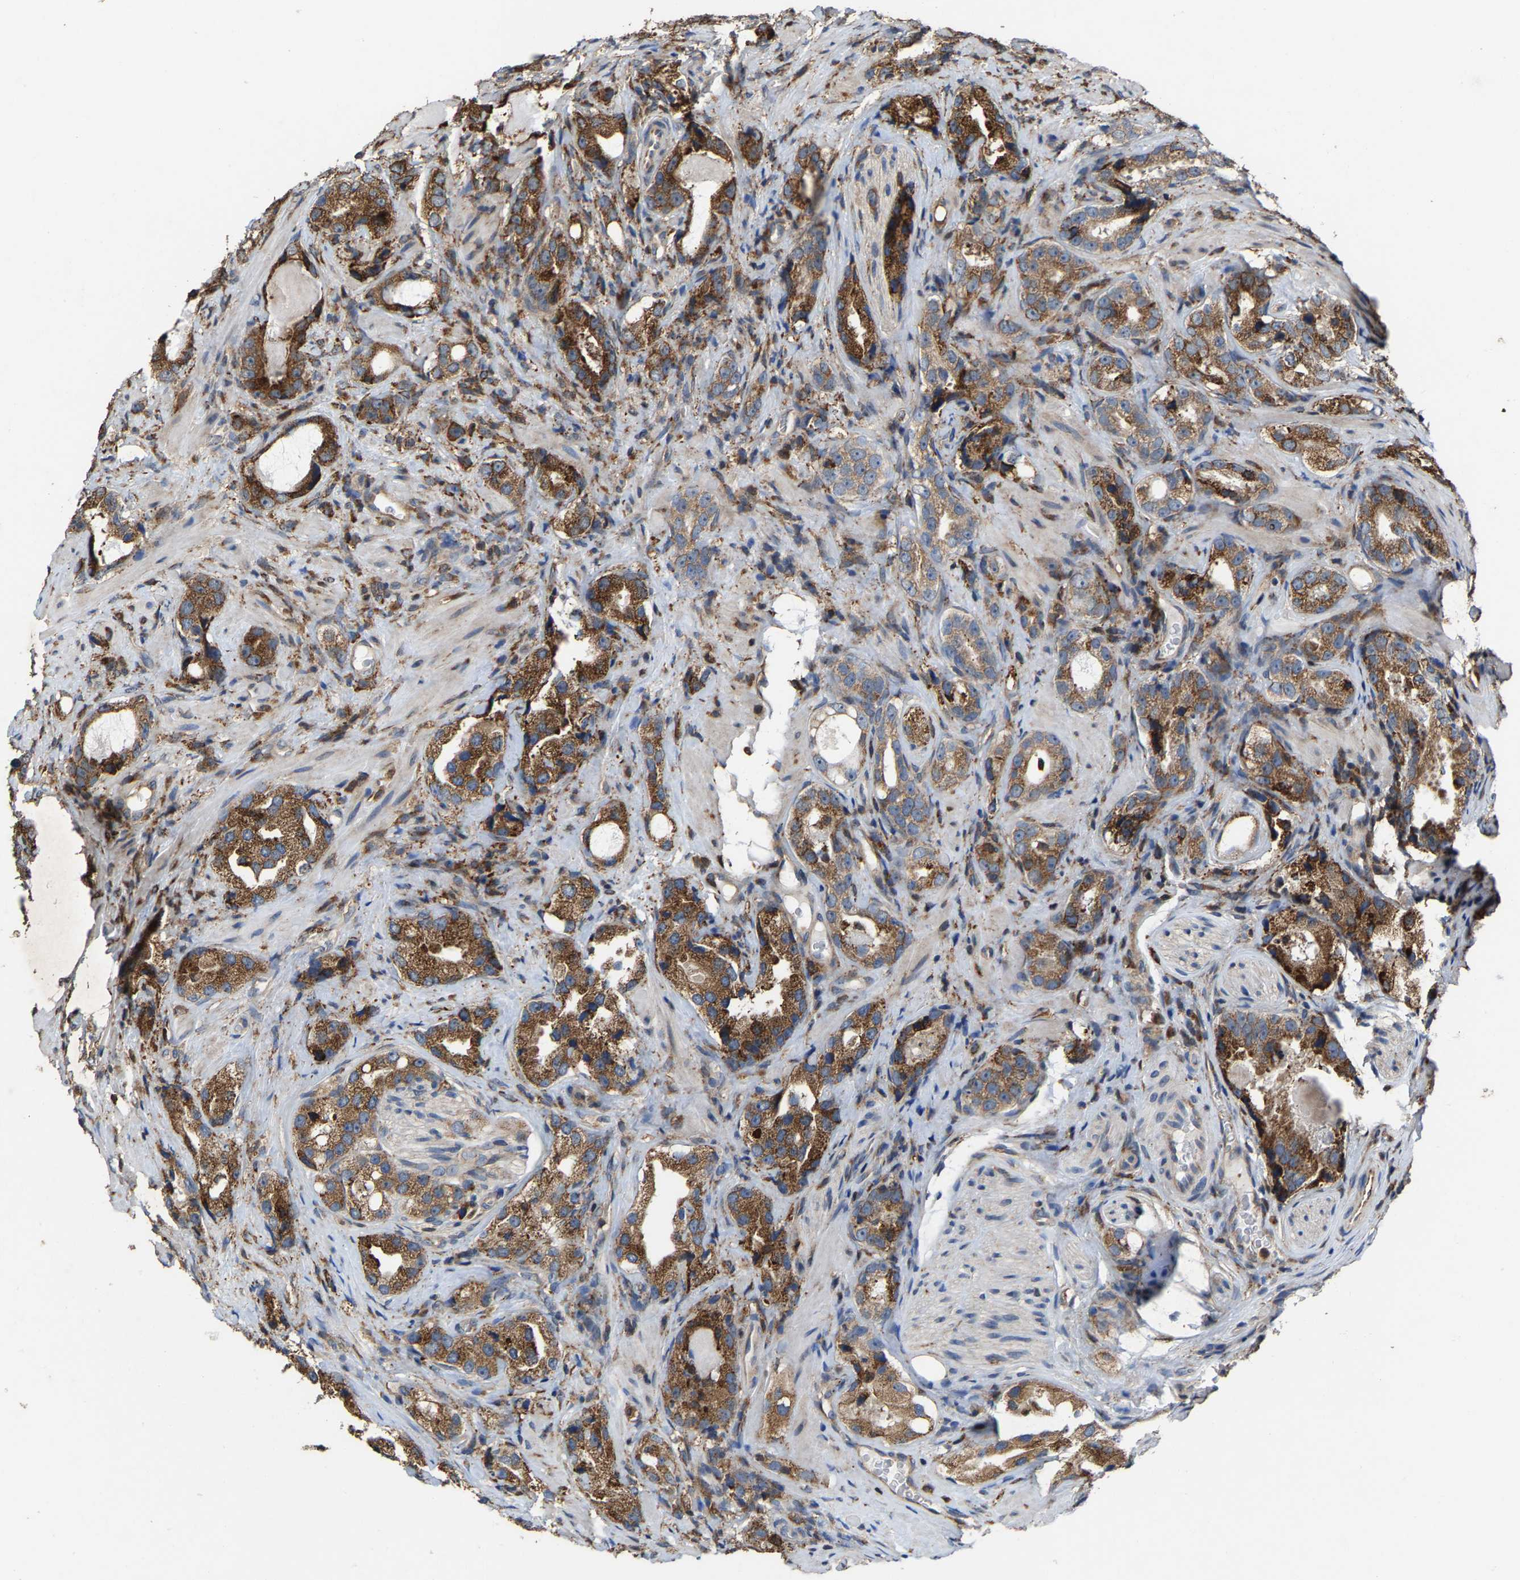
{"staining": {"intensity": "strong", "quantity": ">75%", "location": "cytoplasmic/membranous"}, "tissue": "prostate cancer", "cell_type": "Tumor cells", "image_type": "cancer", "snomed": [{"axis": "morphology", "description": "Adenocarcinoma, High grade"}, {"axis": "topography", "description": "Prostate"}], "caption": "Immunohistochemical staining of human high-grade adenocarcinoma (prostate) reveals strong cytoplasmic/membranous protein expression in about >75% of tumor cells.", "gene": "FGD3", "patient": {"sex": "male", "age": 63}}